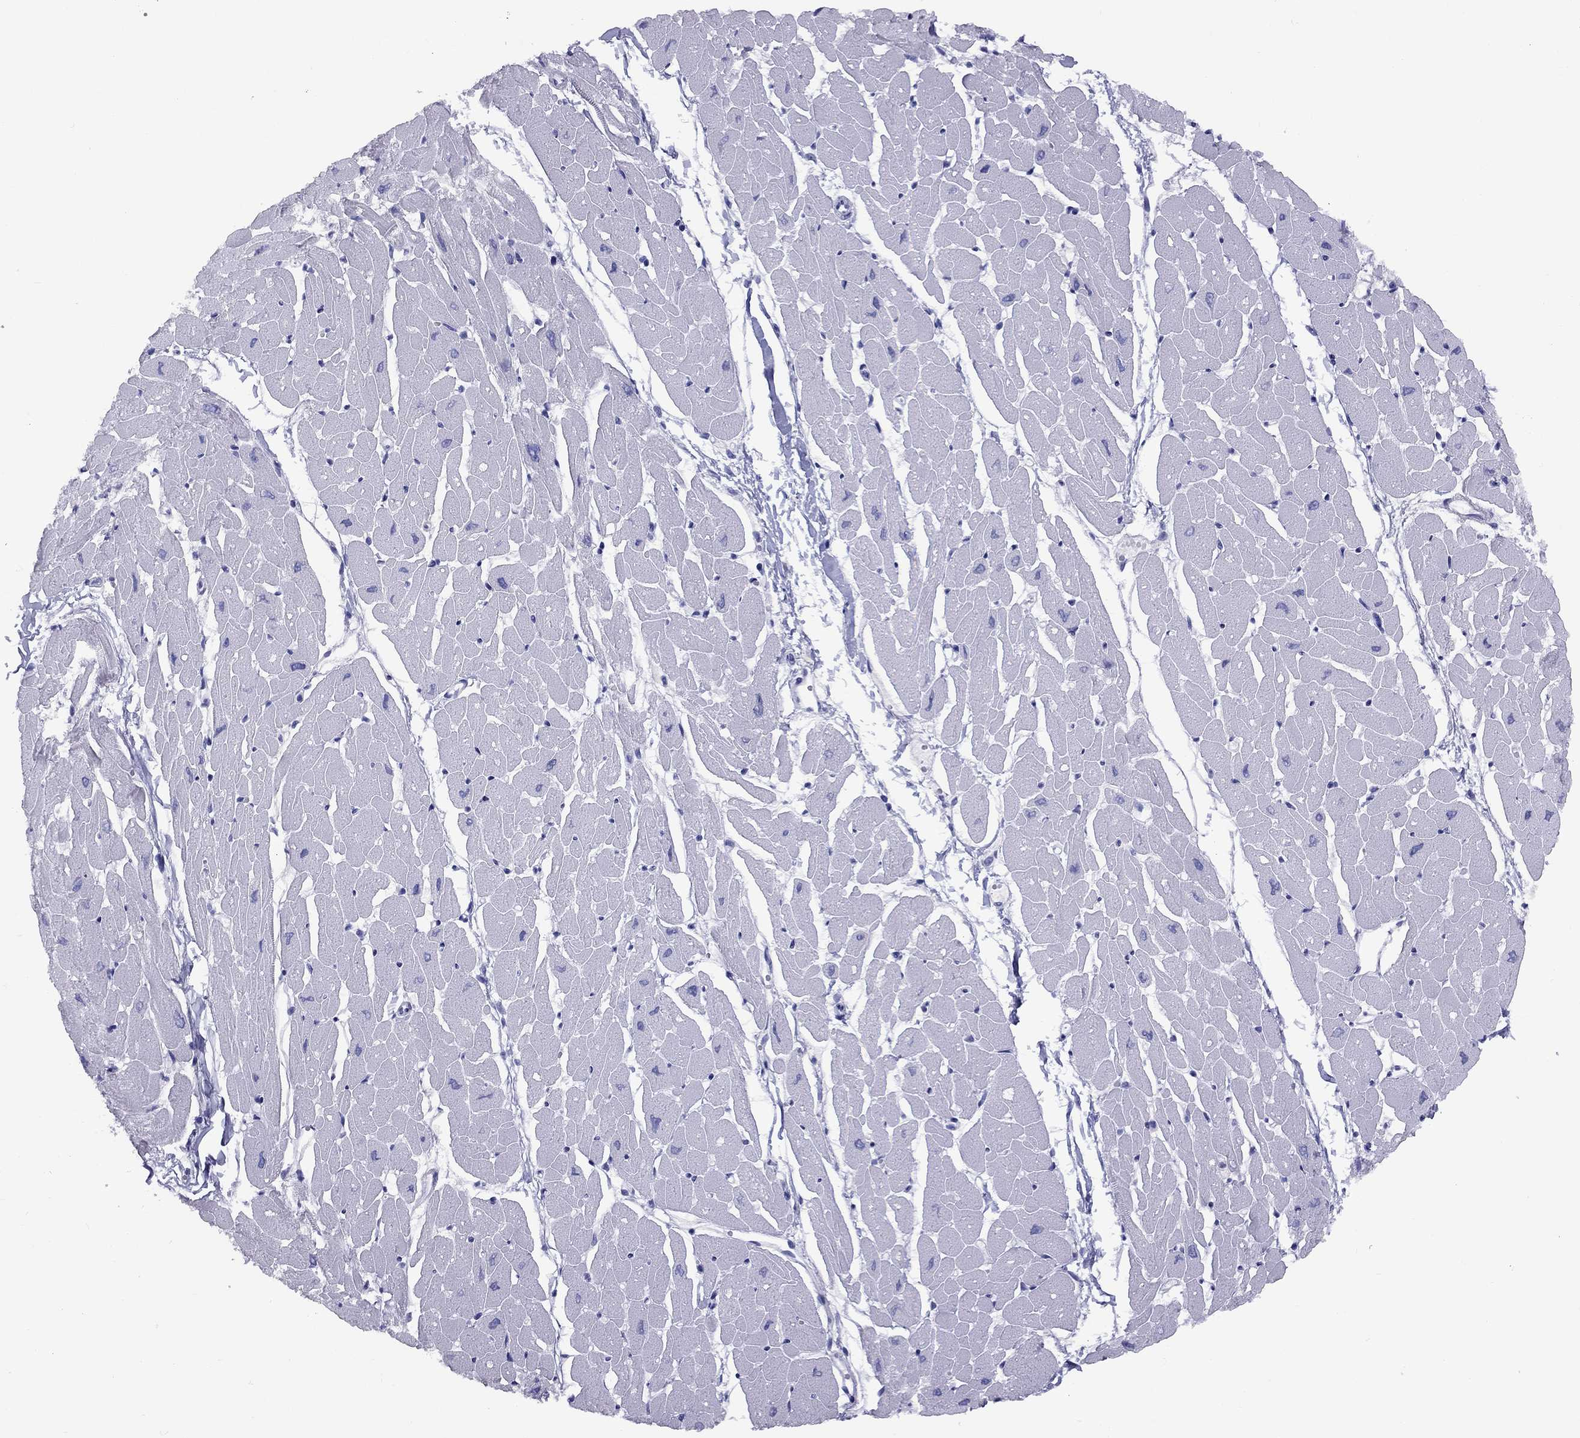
{"staining": {"intensity": "negative", "quantity": "none", "location": "none"}, "tissue": "heart muscle", "cell_type": "Cardiomyocytes", "image_type": "normal", "snomed": [{"axis": "morphology", "description": "Normal tissue, NOS"}, {"axis": "topography", "description": "Heart"}], "caption": "This is an immunohistochemistry (IHC) image of unremarkable human heart muscle. There is no staining in cardiomyocytes.", "gene": "FSCN3", "patient": {"sex": "male", "age": 57}}